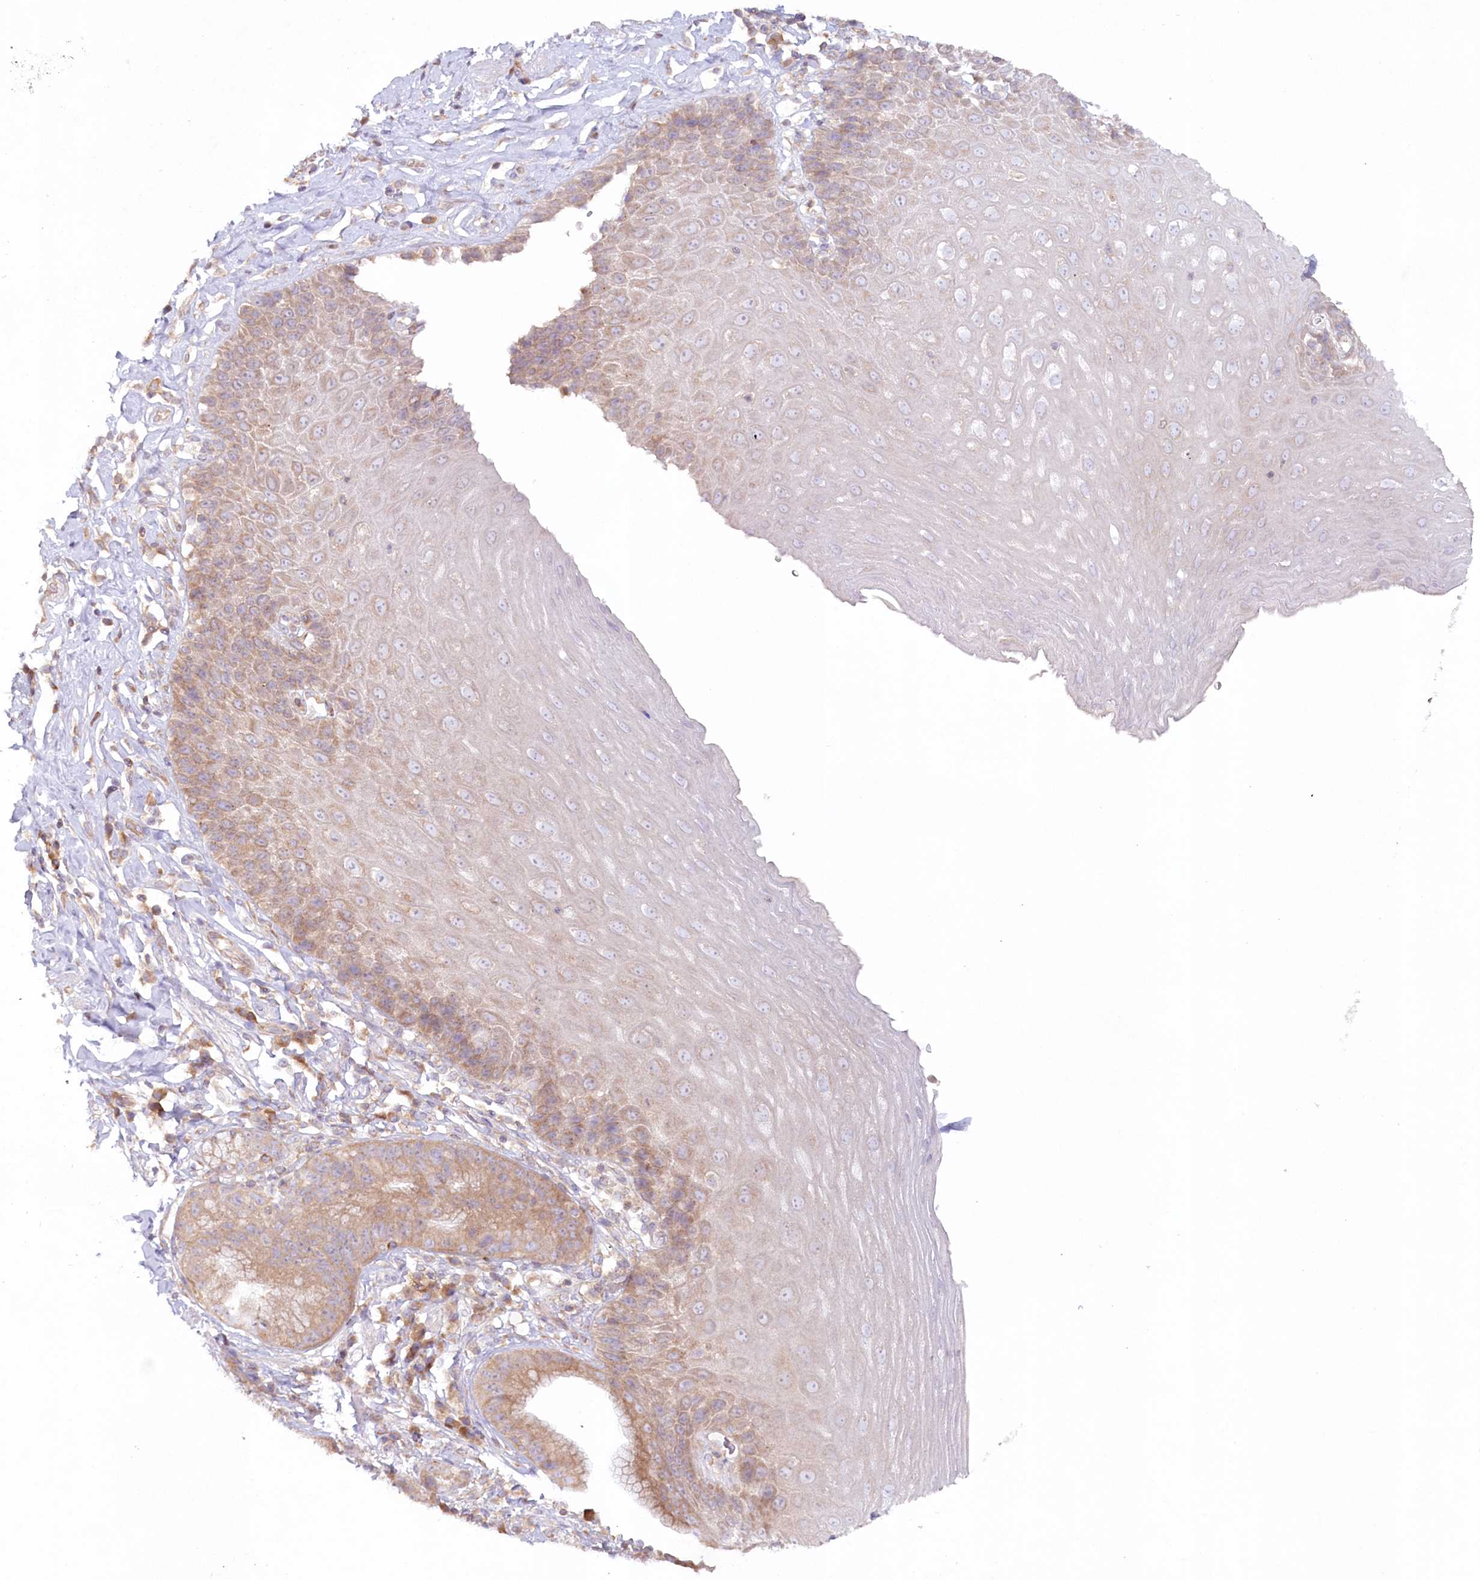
{"staining": {"intensity": "moderate", "quantity": "25%-75%", "location": "cytoplasmic/membranous"}, "tissue": "esophagus", "cell_type": "Squamous epithelial cells", "image_type": "normal", "snomed": [{"axis": "morphology", "description": "Normal tissue, NOS"}, {"axis": "topography", "description": "Esophagus"}], "caption": "Protein staining reveals moderate cytoplasmic/membranous staining in approximately 25%-75% of squamous epithelial cells in unremarkable esophagus.", "gene": "TNIP1", "patient": {"sex": "female", "age": 61}}